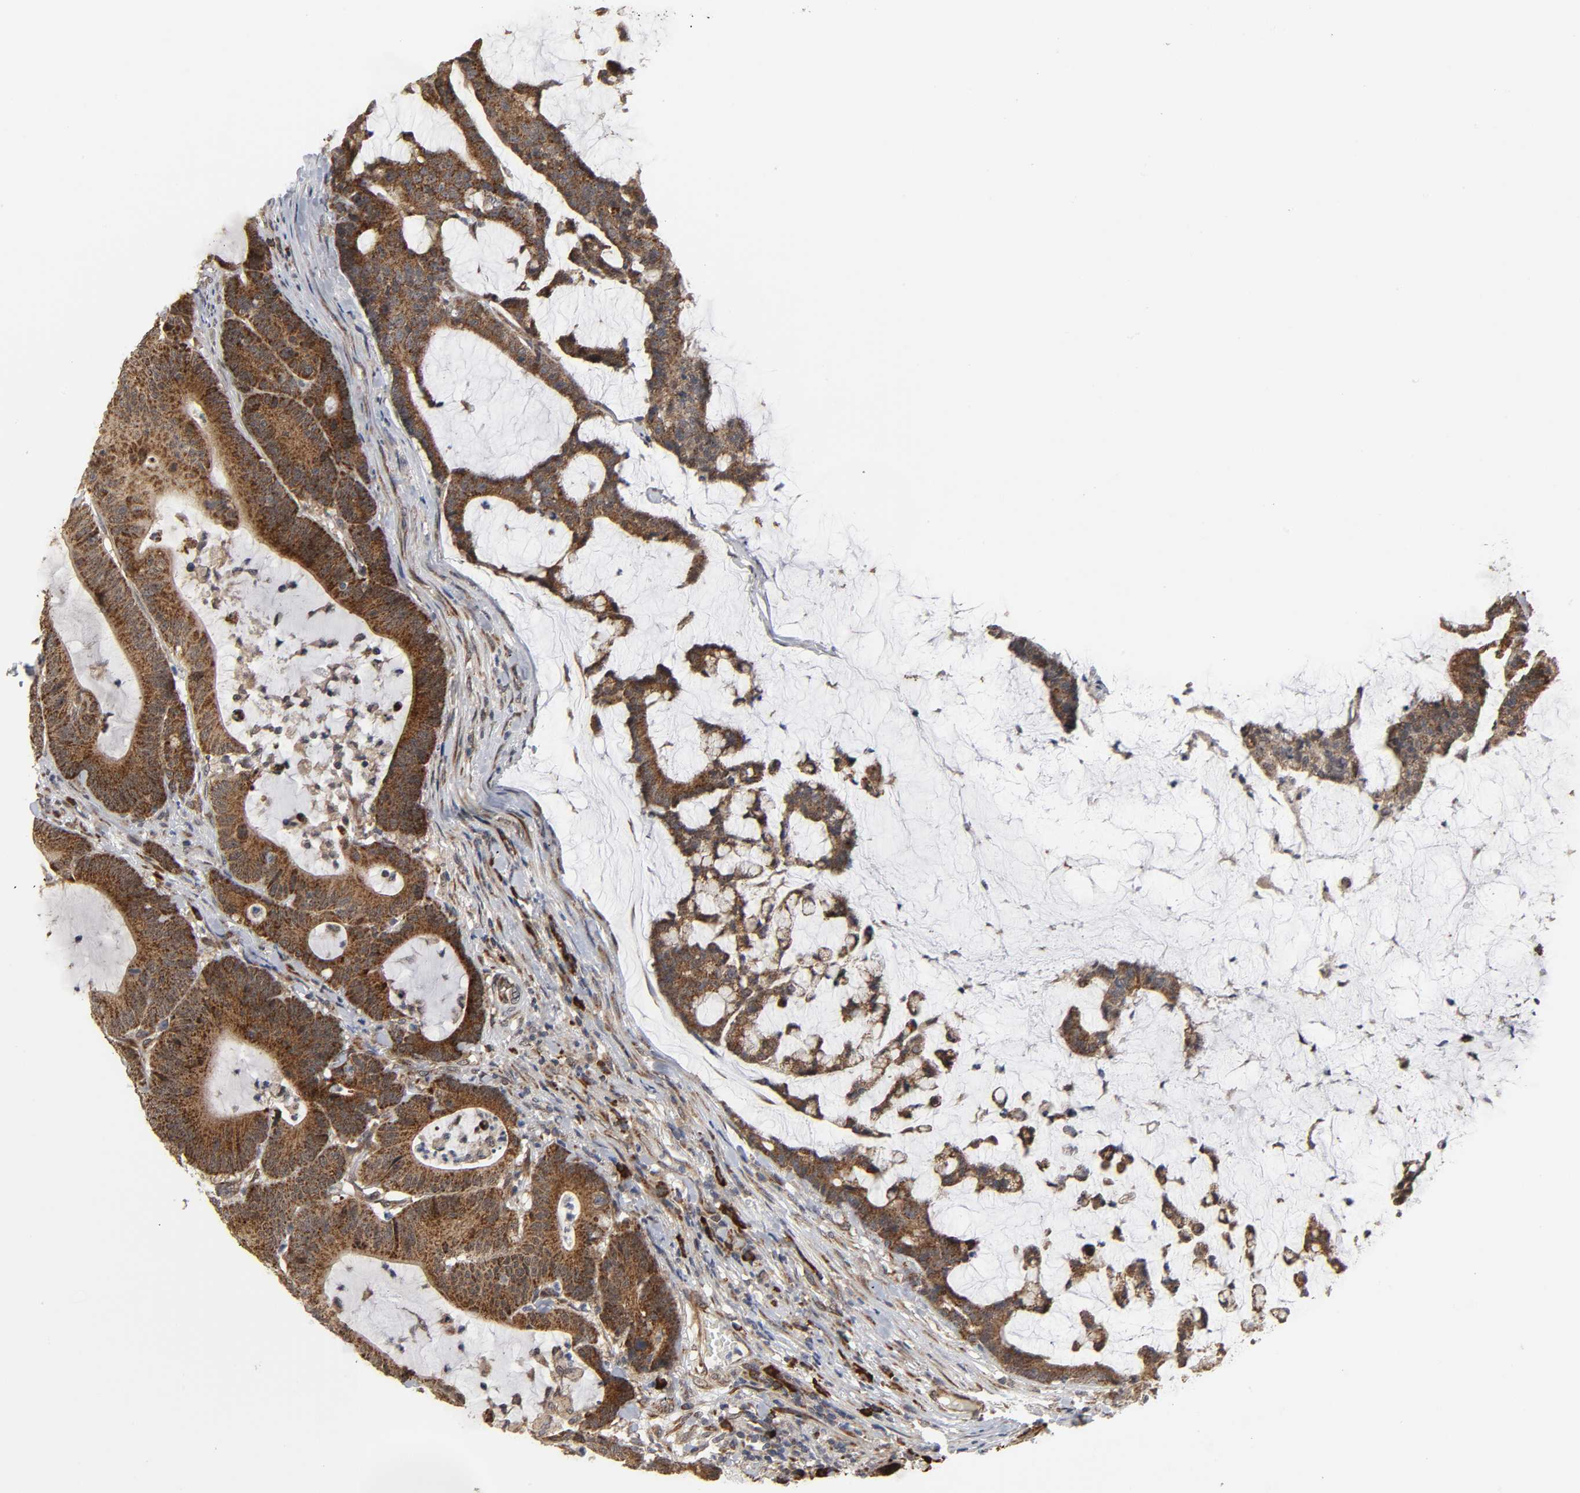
{"staining": {"intensity": "strong", "quantity": ">75%", "location": "cytoplasmic/membranous"}, "tissue": "colorectal cancer", "cell_type": "Tumor cells", "image_type": "cancer", "snomed": [{"axis": "morphology", "description": "Adenocarcinoma, NOS"}, {"axis": "topography", "description": "Colon"}], "caption": "Immunohistochemical staining of adenocarcinoma (colorectal) shows high levels of strong cytoplasmic/membranous positivity in about >75% of tumor cells.", "gene": "SLC30A9", "patient": {"sex": "female", "age": 84}}